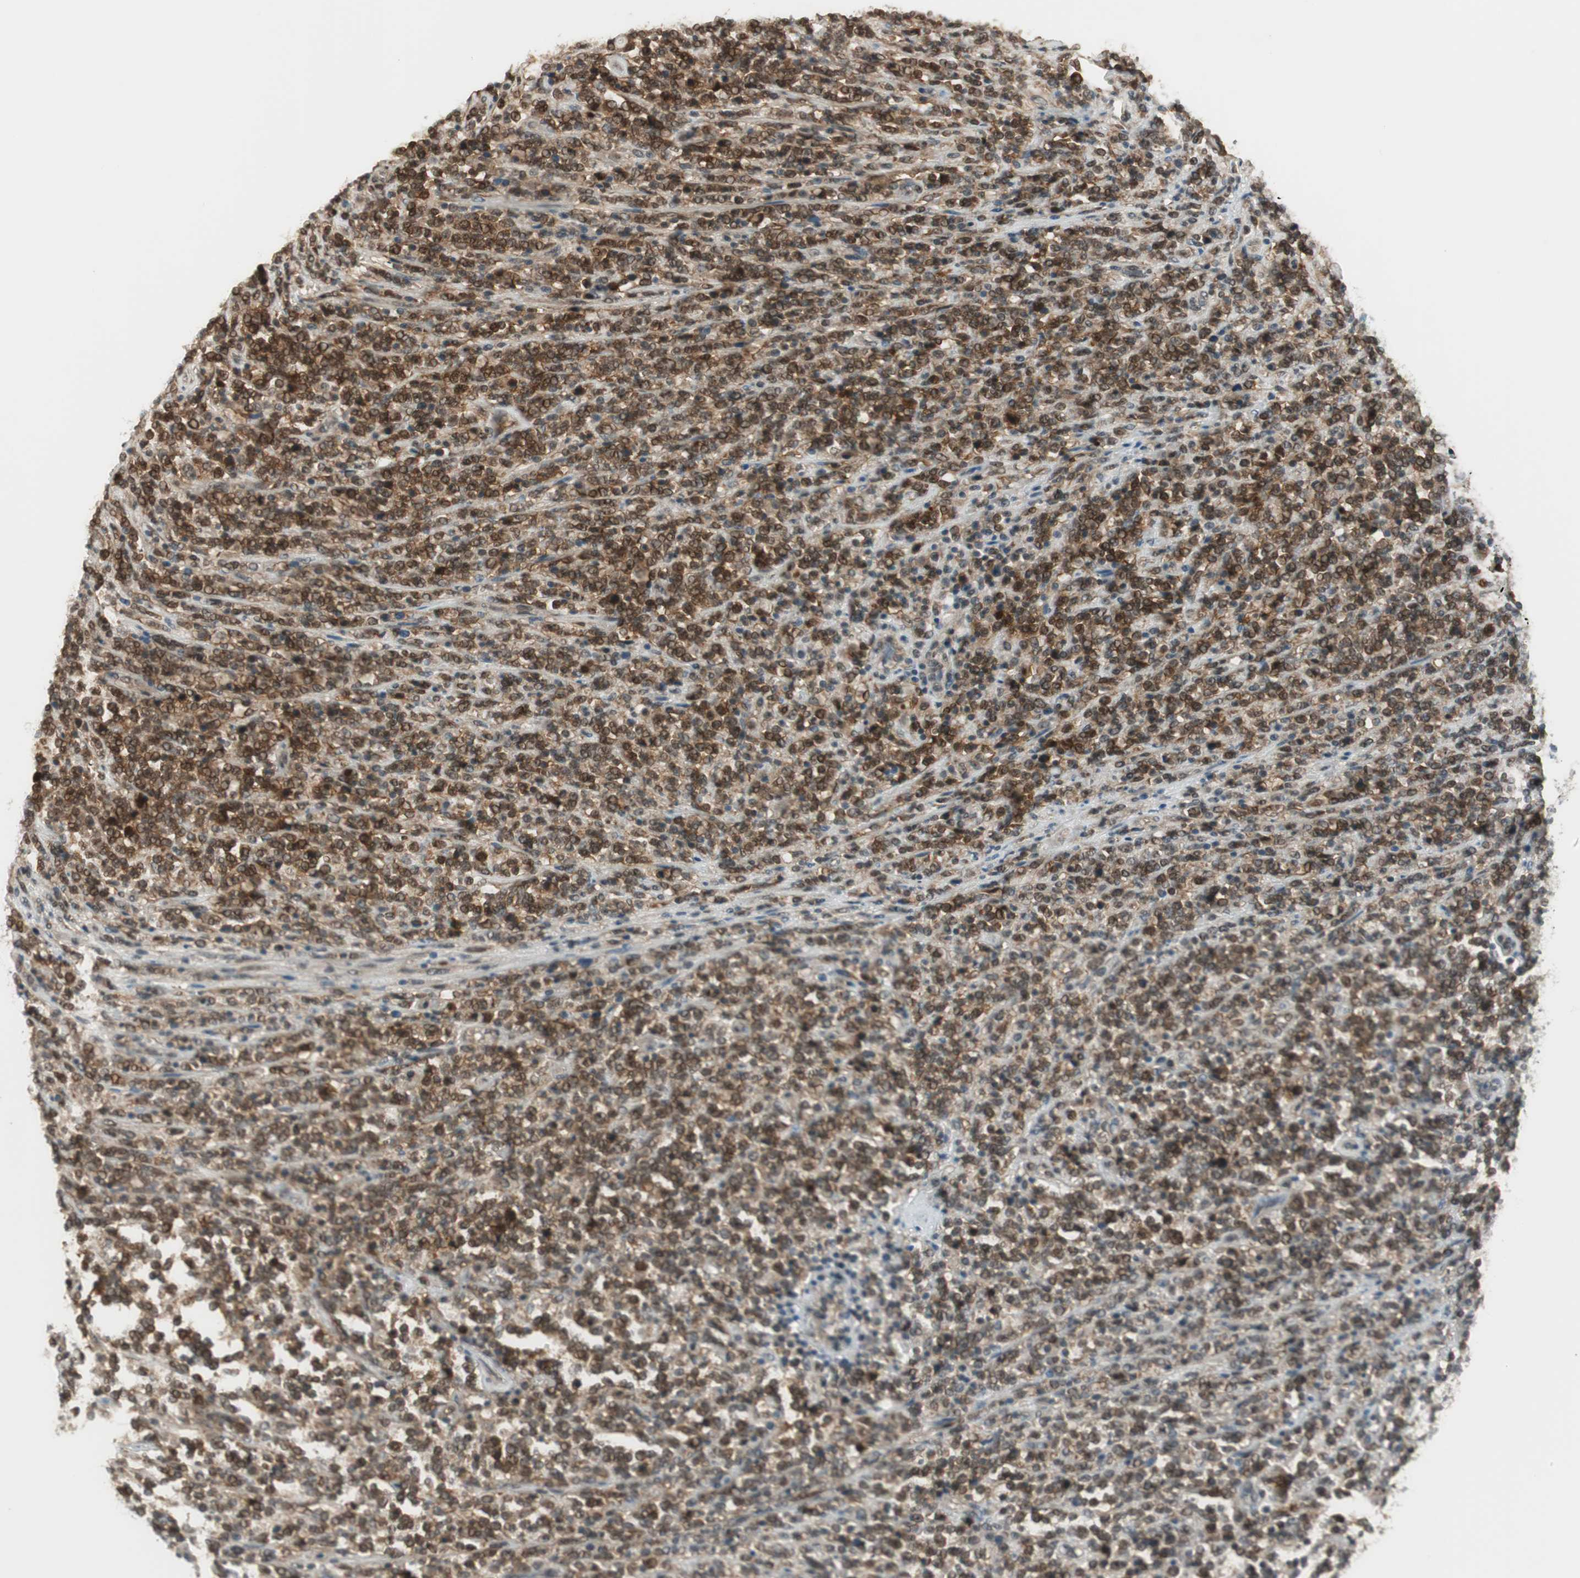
{"staining": {"intensity": "weak", "quantity": ">75%", "location": "cytoplasmic/membranous"}, "tissue": "lymphoma", "cell_type": "Tumor cells", "image_type": "cancer", "snomed": [{"axis": "morphology", "description": "Malignant lymphoma, non-Hodgkin's type, High grade"}, {"axis": "topography", "description": "Soft tissue"}], "caption": "A low amount of weak cytoplasmic/membranous positivity is seen in about >75% of tumor cells in high-grade malignant lymphoma, non-Hodgkin's type tissue. Using DAB (brown) and hematoxylin (blue) stains, captured at high magnification using brightfield microscopy.", "gene": "IPO5", "patient": {"sex": "male", "age": 18}}